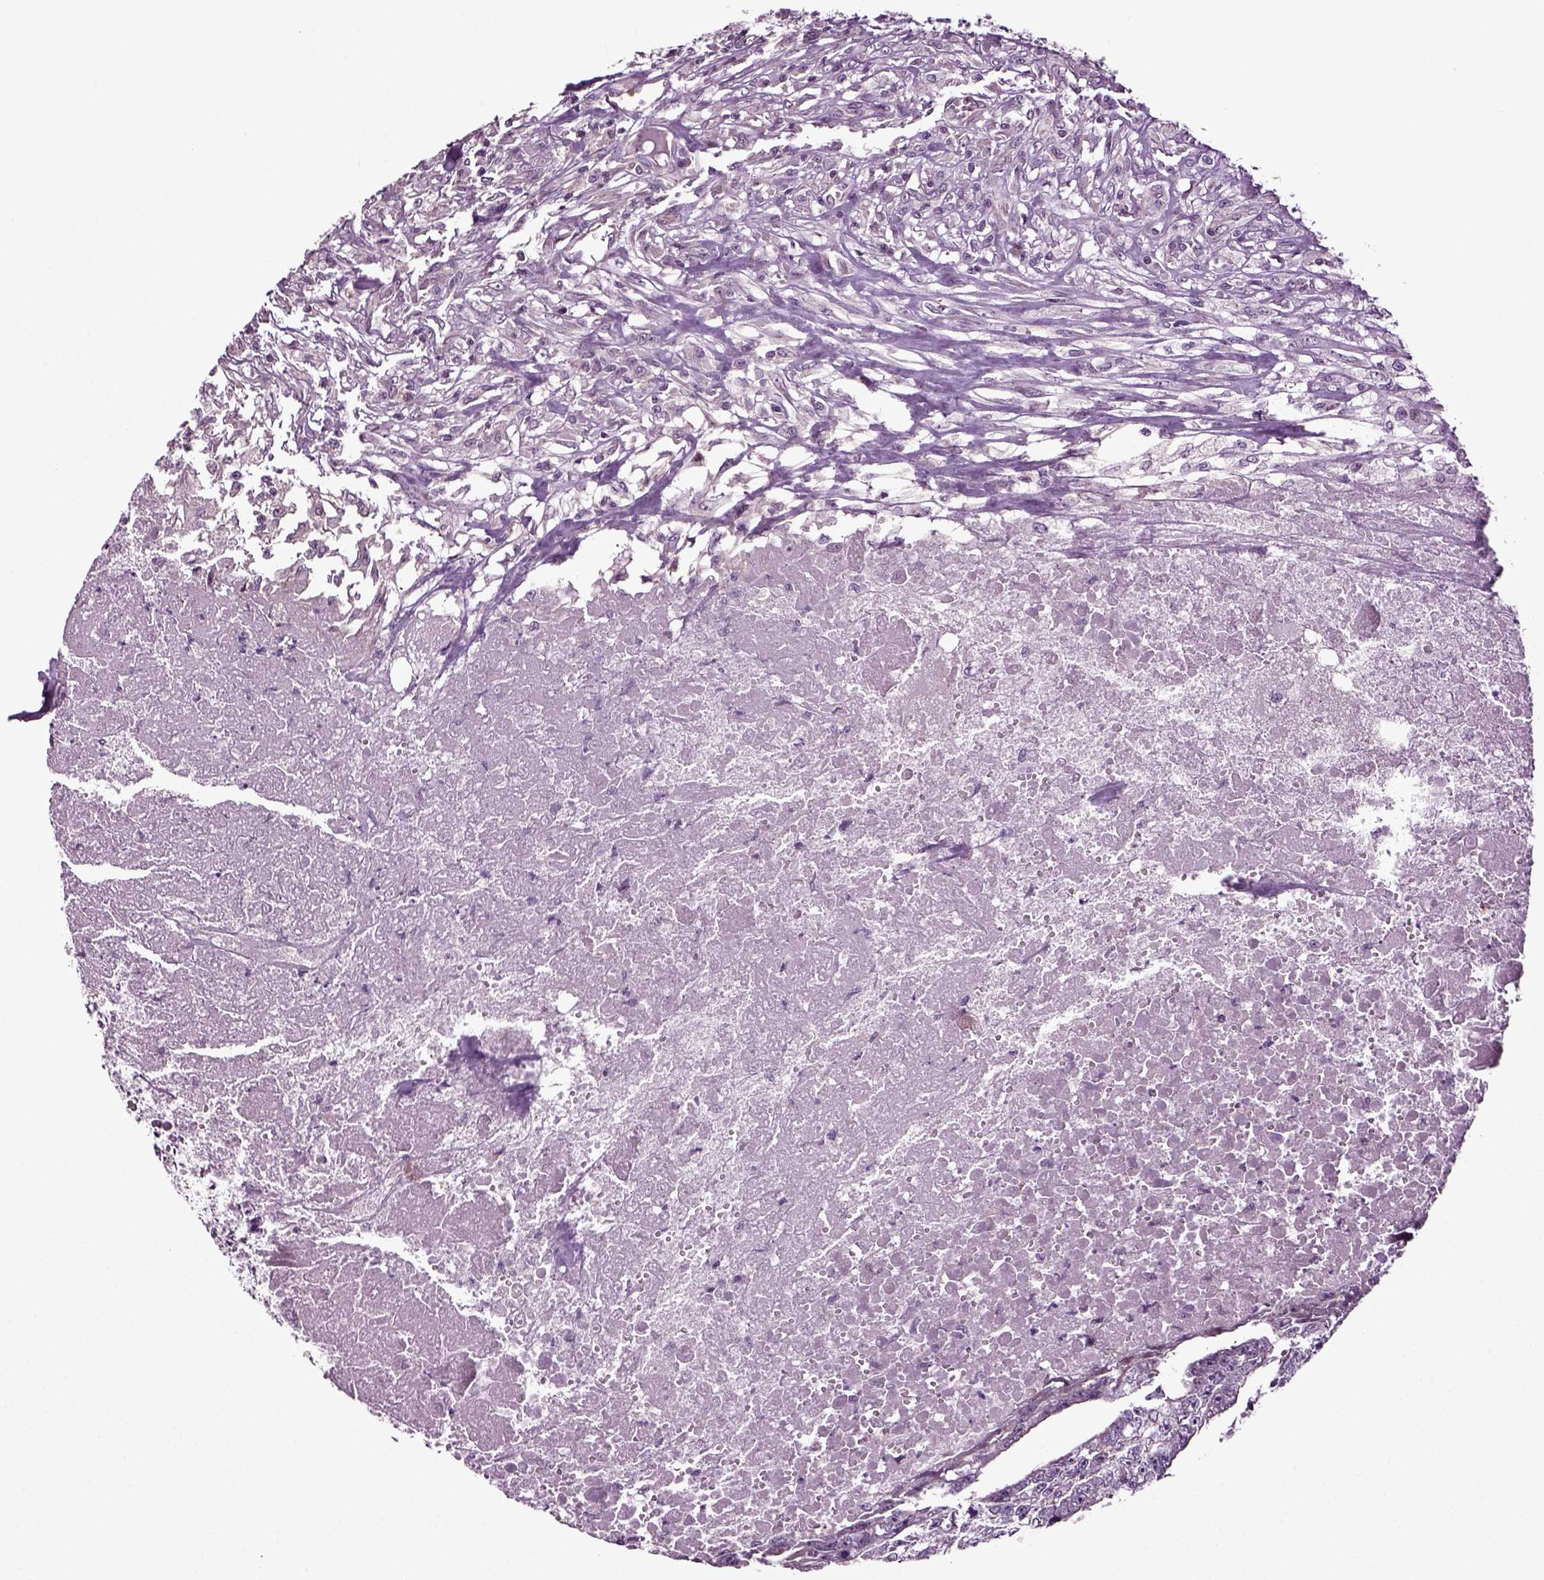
{"staining": {"intensity": "negative", "quantity": "none", "location": "none"}, "tissue": "testis cancer", "cell_type": "Tumor cells", "image_type": "cancer", "snomed": [{"axis": "morphology", "description": "Carcinoma, Embryonal, NOS"}, {"axis": "morphology", "description": "Teratoma, malignant, NOS"}, {"axis": "topography", "description": "Testis"}], "caption": "Immunohistochemistry photomicrograph of neoplastic tissue: human testis embryonal carcinoma stained with DAB (3,3'-diaminobenzidine) reveals no significant protein positivity in tumor cells. Nuclei are stained in blue.", "gene": "HAGHL", "patient": {"sex": "male", "age": 24}}